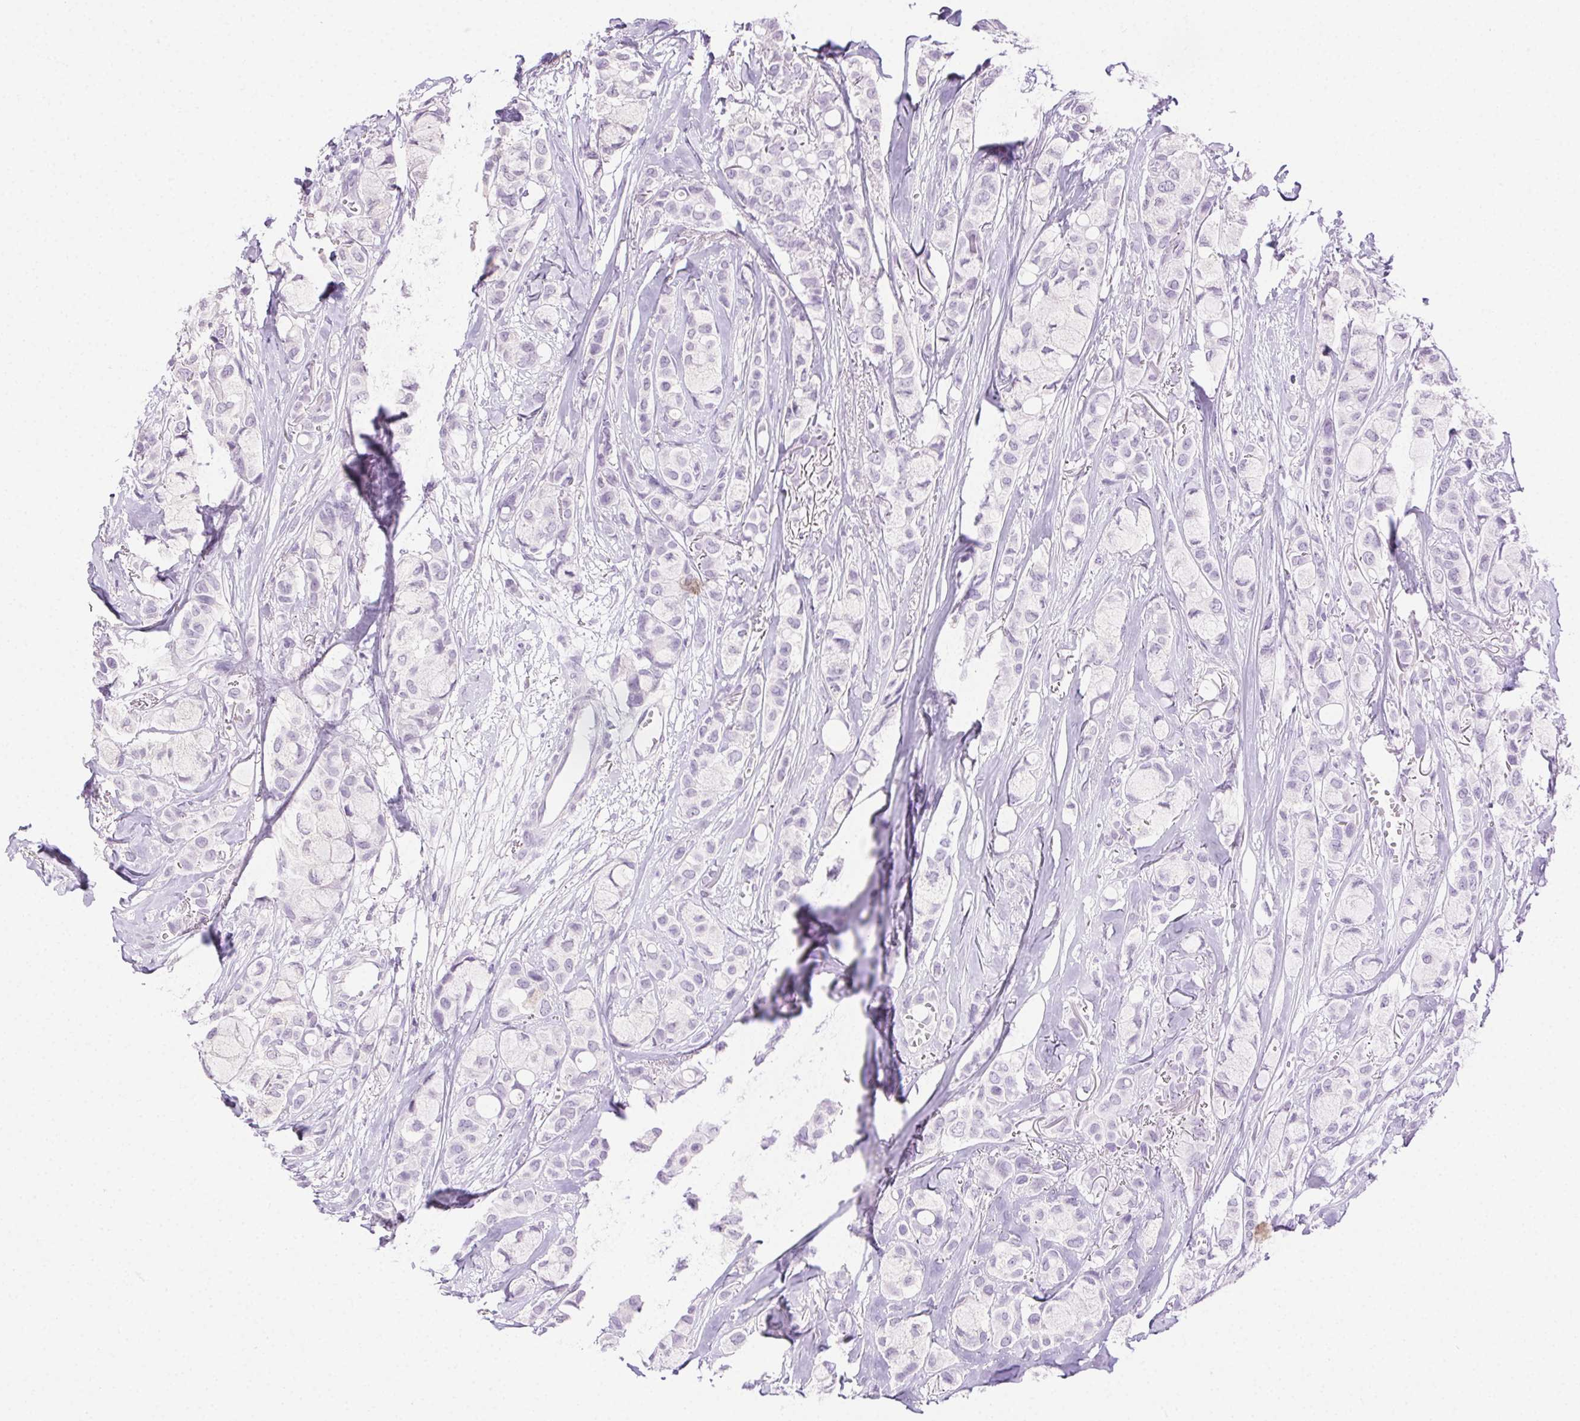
{"staining": {"intensity": "negative", "quantity": "none", "location": "none"}, "tissue": "breast cancer", "cell_type": "Tumor cells", "image_type": "cancer", "snomed": [{"axis": "morphology", "description": "Duct carcinoma"}, {"axis": "topography", "description": "Breast"}], "caption": "There is no significant positivity in tumor cells of breast cancer.", "gene": "CLDN10", "patient": {"sex": "female", "age": 85}}